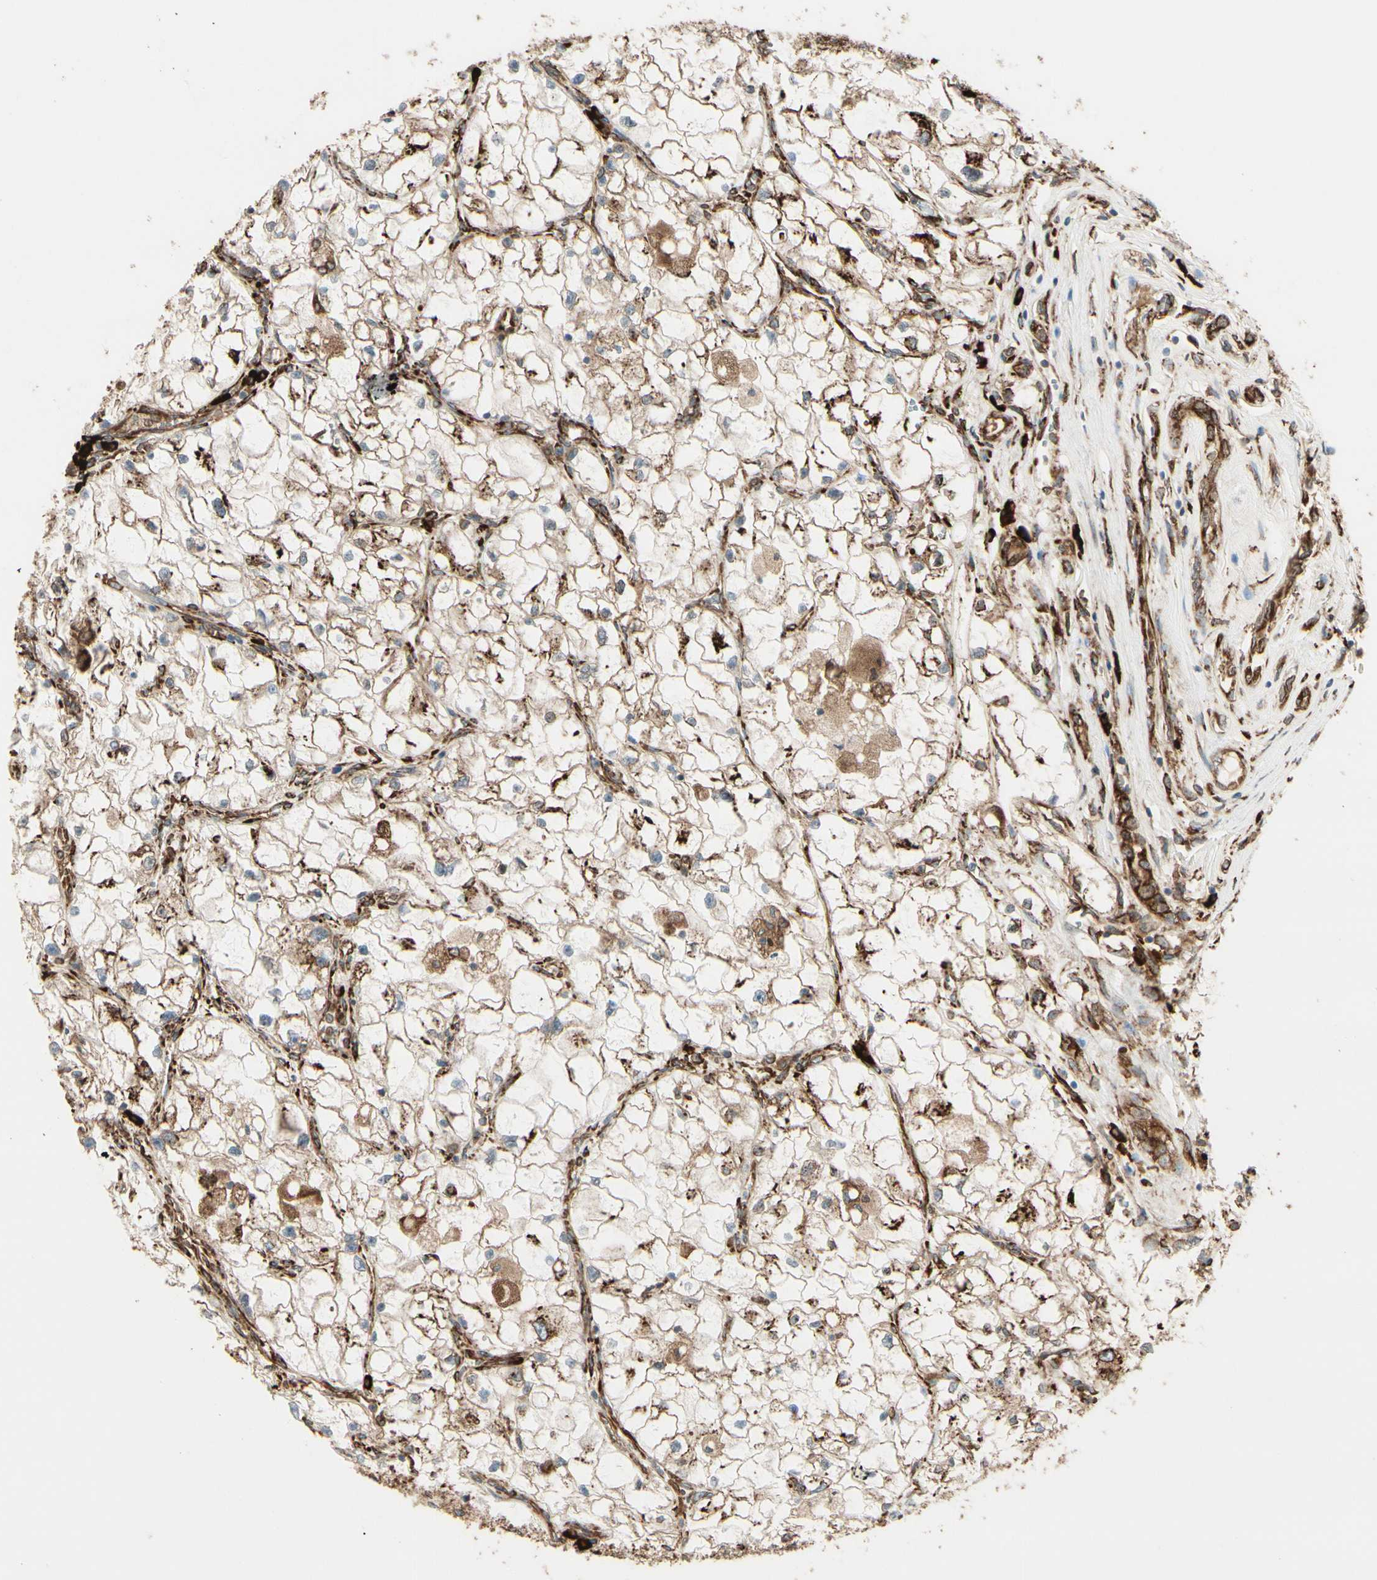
{"staining": {"intensity": "strong", "quantity": ">75%", "location": "cytoplasmic/membranous"}, "tissue": "renal cancer", "cell_type": "Tumor cells", "image_type": "cancer", "snomed": [{"axis": "morphology", "description": "Adenocarcinoma, NOS"}, {"axis": "topography", "description": "Kidney"}], "caption": "The immunohistochemical stain labels strong cytoplasmic/membranous staining in tumor cells of renal cancer (adenocarcinoma) tissue.", "gene": "RRBP1", "patient": {"sex": "female", "age": 70}}